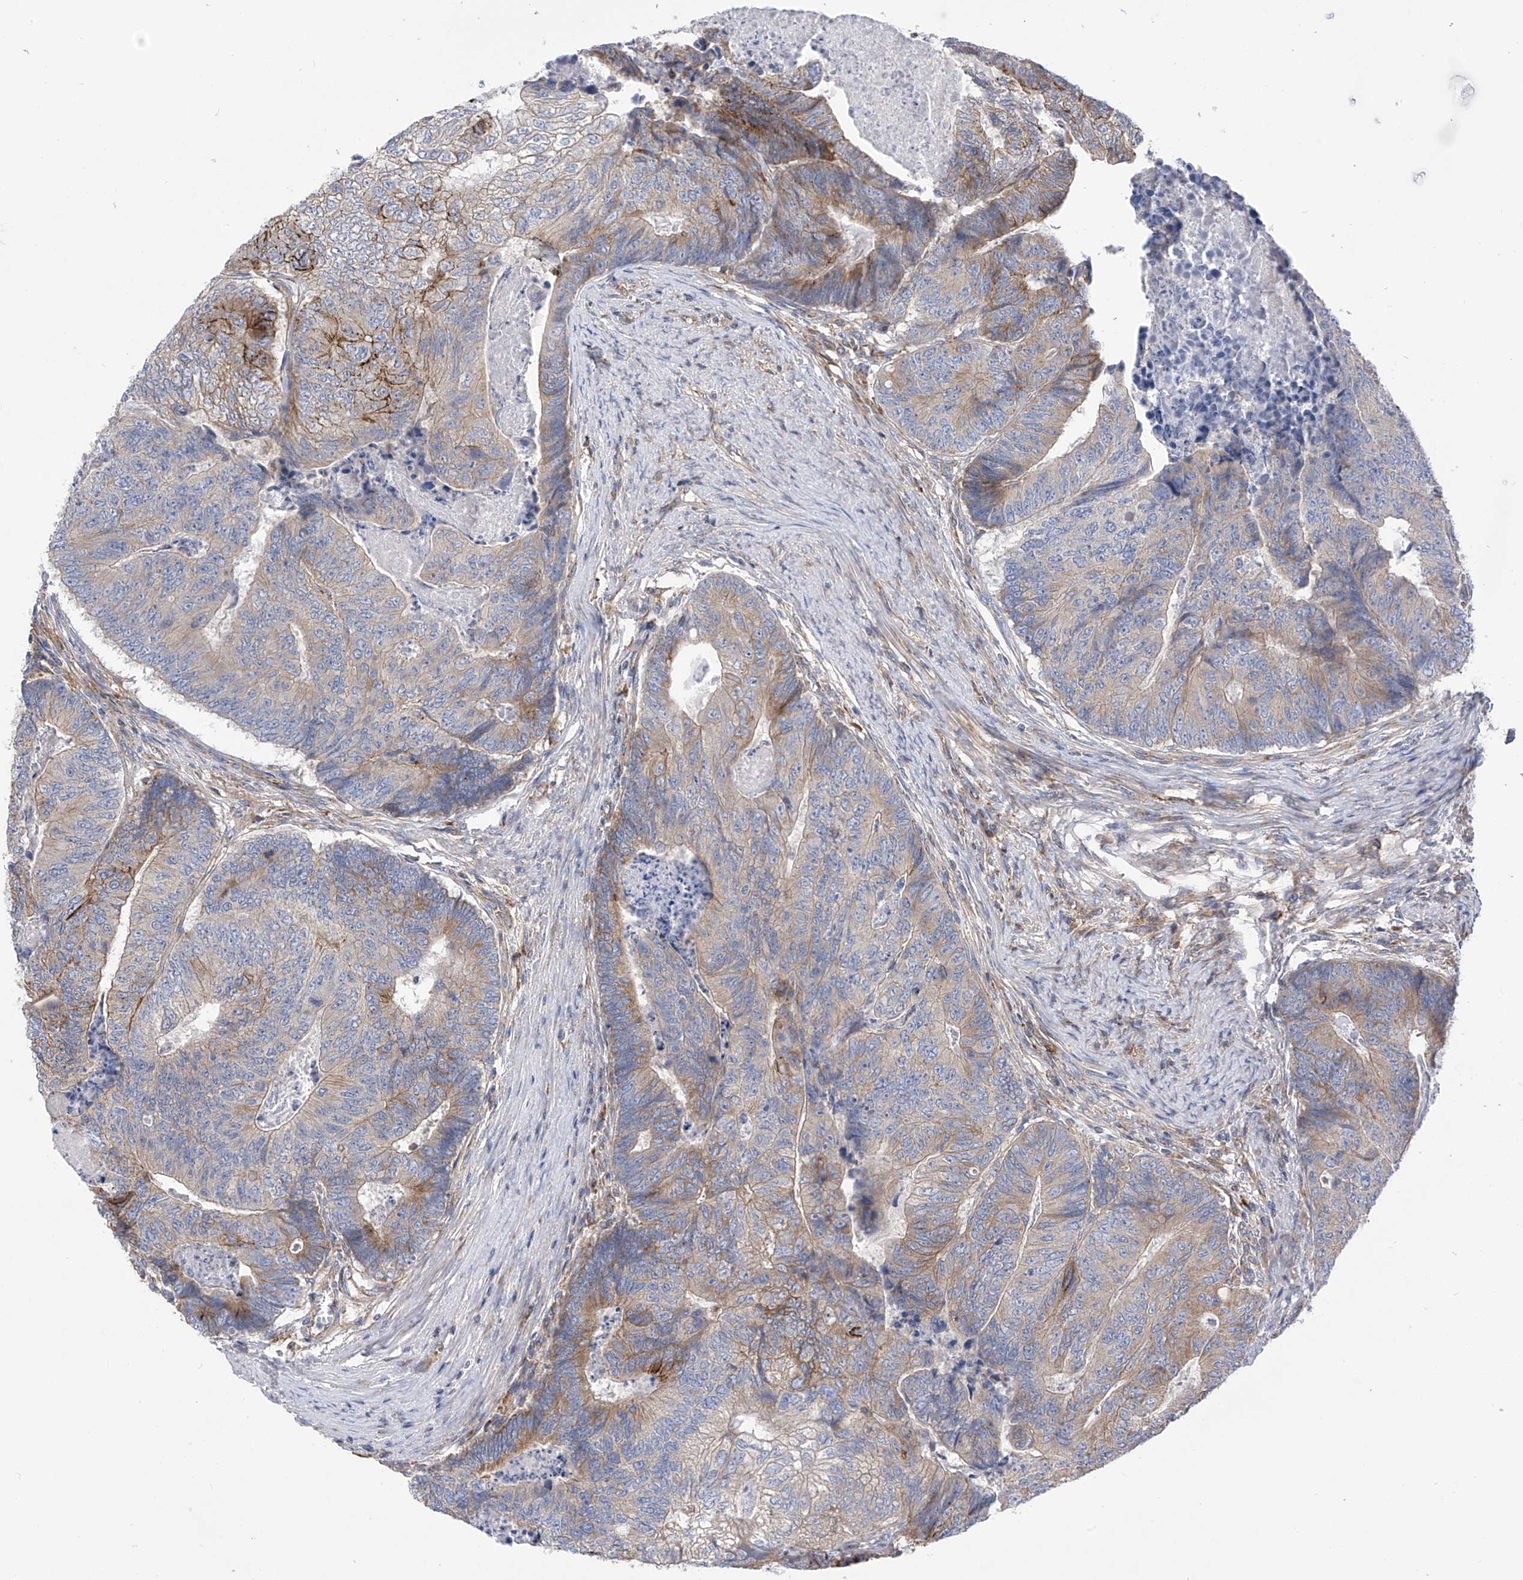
{"staining": {"intensity": "moderate", "quantity": "<25%", "location": "cytoplasmic/membranous"}, "tissue": "colorectal cancer", "cell_type": "Tumor cells", "image_type": "cancer", "snomed": [{"axis": "morphology", "description": "Adenocarcinoma, NOS"}, {"axis": "topography", "description": "Colon"}], "caption": "Immunohistochemistry histopathology image of neoplastic tissue: human colorectal cancer (adenocarcinoma) stained using immunohistochemistry demonstrates low levels of moderate protein expression localized specifically in the cytoplasmic/membranous of tumor cells, appearing as a cytoplasmic/membranous brown color.", "gene": "P2RX7", "patient": {"sex": "female", "age": 67}}